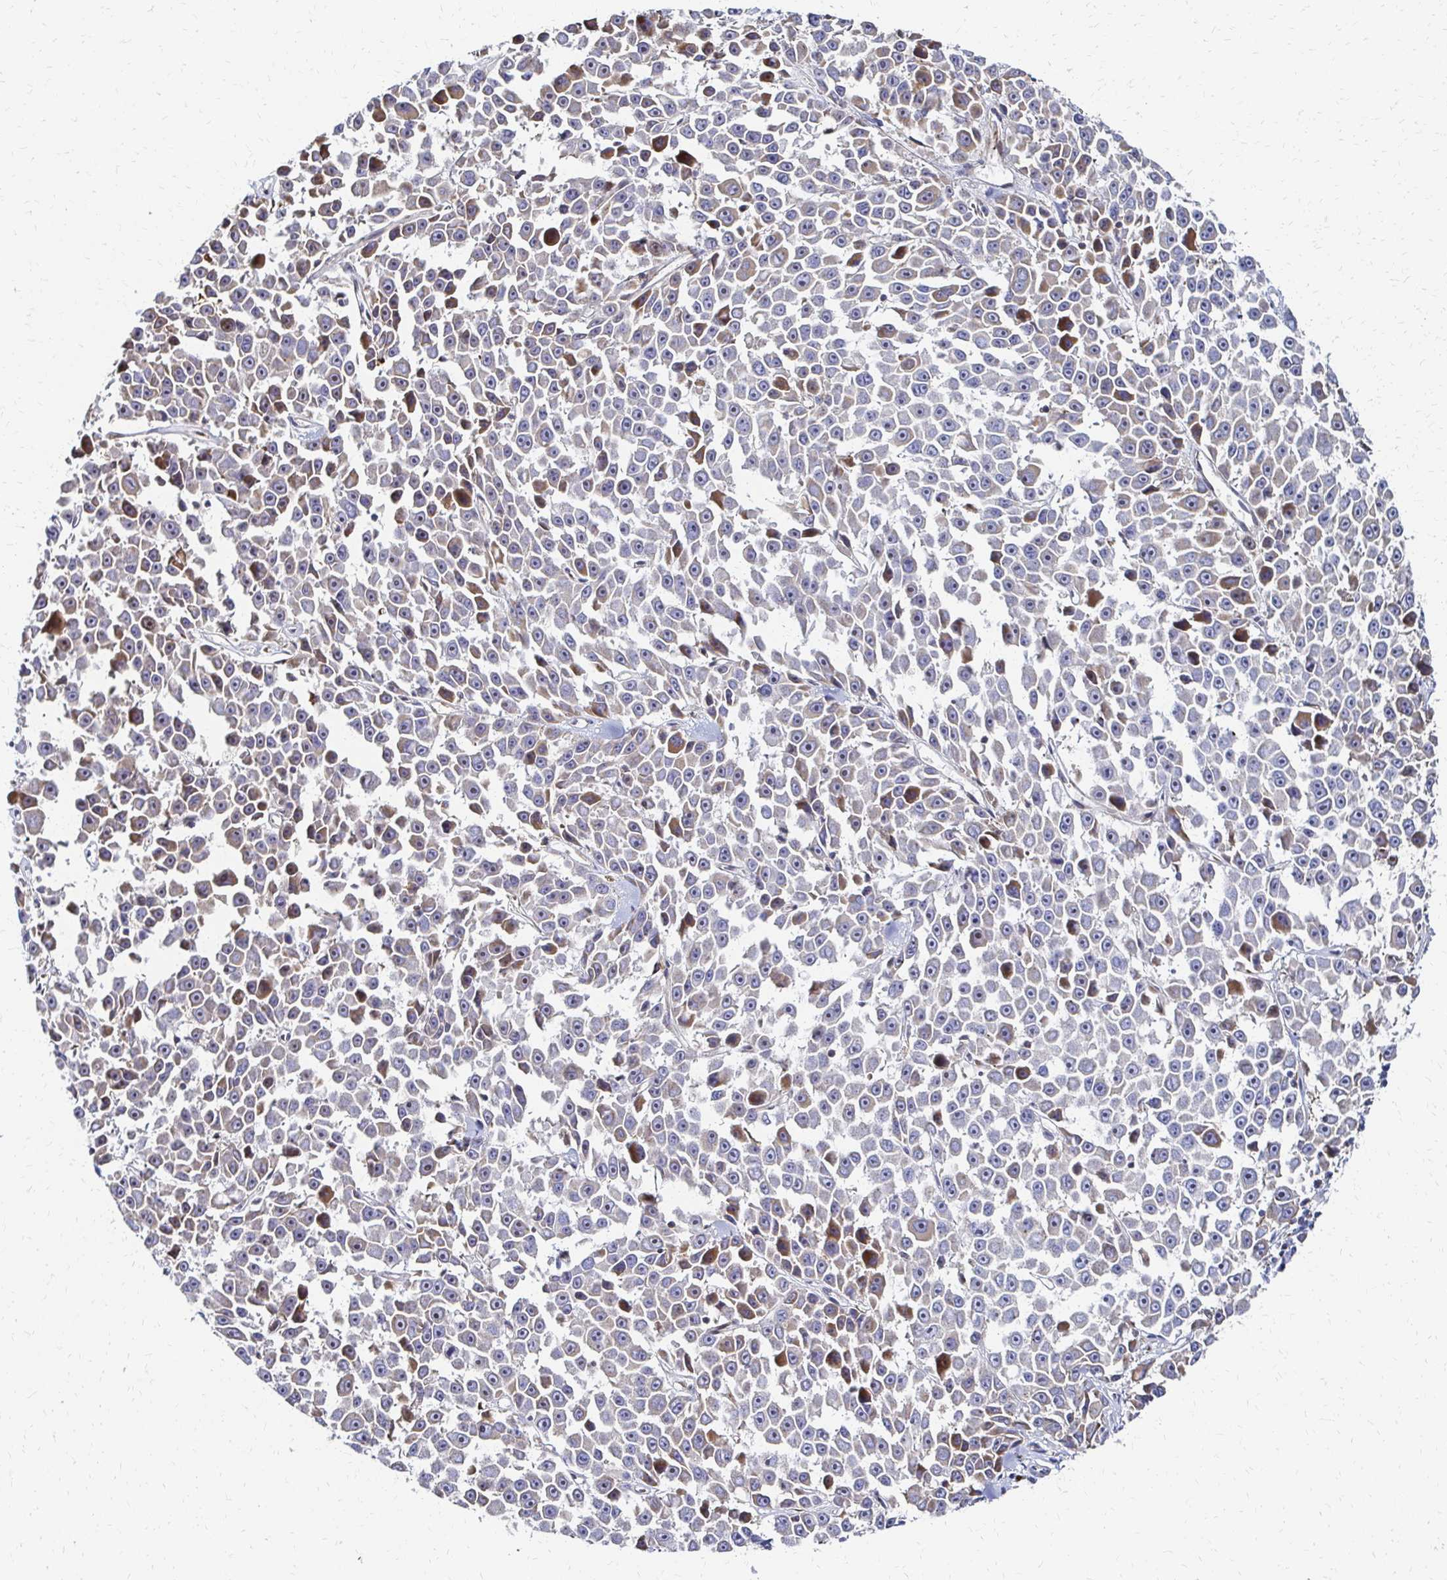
{"staining": {"intensity": "moderate", "quantity": "<25%", "location": "cytoplasmic/membranous"}, "tissue": "melanoma", "cell_type": "Tumor cells", "image_type": "cancer", "snomed": [{"axis": "morphology", "description": "Malignant melanoma, NOS"}, {"axis": "topography", "description": "Skin"}], "caption": "Immunohistochemistry (IHC) micrograph of neoplastic tissue: malignant melanoma stained using immunohistochemistry (IHC) shows low levels of moderate protein expression localized specifically in the cytoplasmic/membranous of tumor cells, appearing as a cytoplasmic/membranous brown color.", "gene": "MAN1A1", "patient": {"sex": "female", "age": 66}}